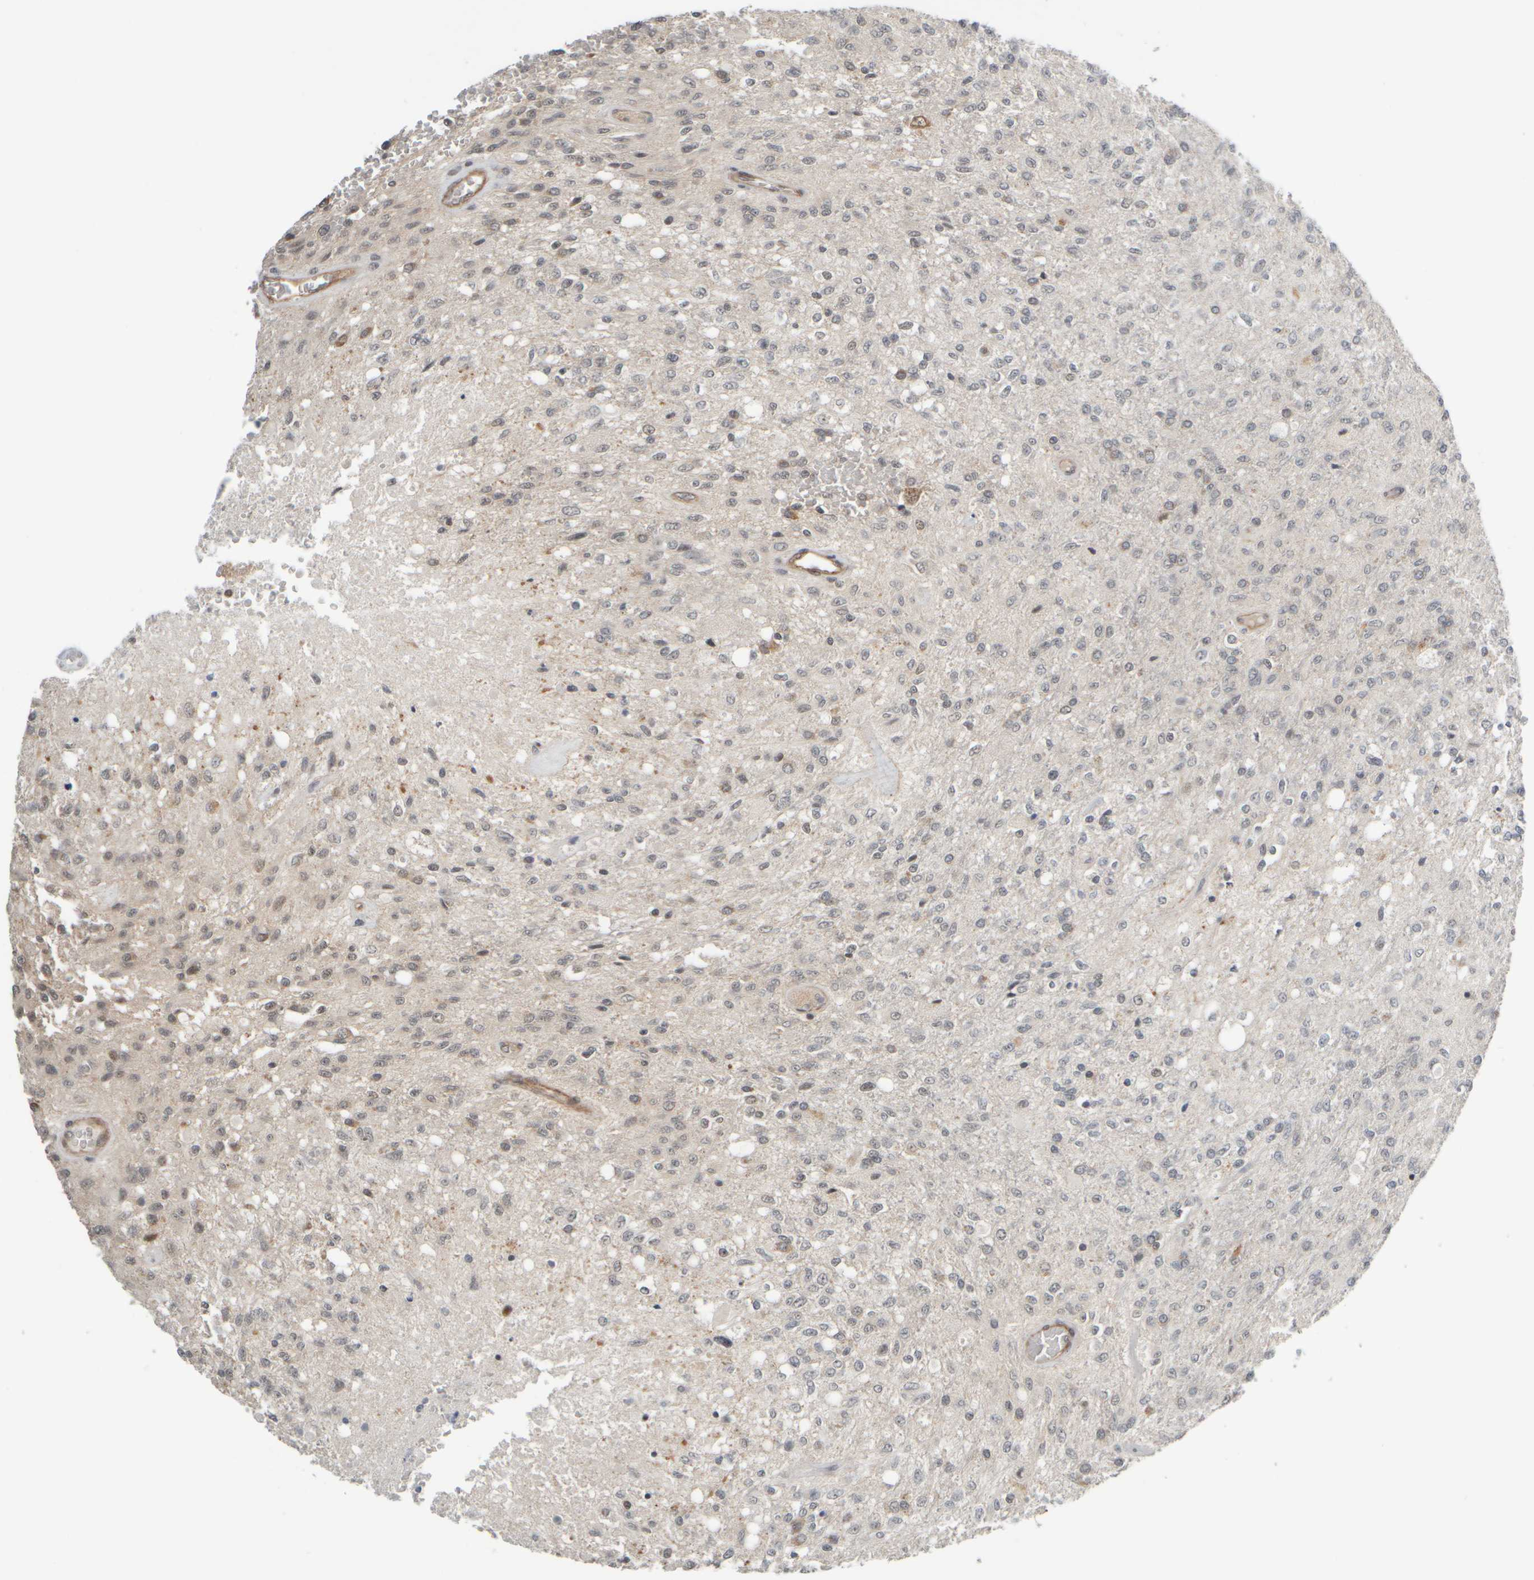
{"staining": {"intensity": "negative", "quantity": "none", "location": "none"}, "tissue": "glioma", "cell_type": "Tumor cells", "image_type": "cancer", "snomed": [{"axis": "morphology", "description": "Normal tissue, NOS"}, {"axis": "morphology", "description": "Glioma, malignant, High grade"}, {"axis": "topography", "description": "Cerebral cortex"}], "caption": "High magnification brightfield microscopy of glioma stained with DAB (brown) and counterstained with hematoxylin (blue): tumor cells show no significant expression.", "gene": "SYNRG", "patient": {"sex": "male", "age": 77}}